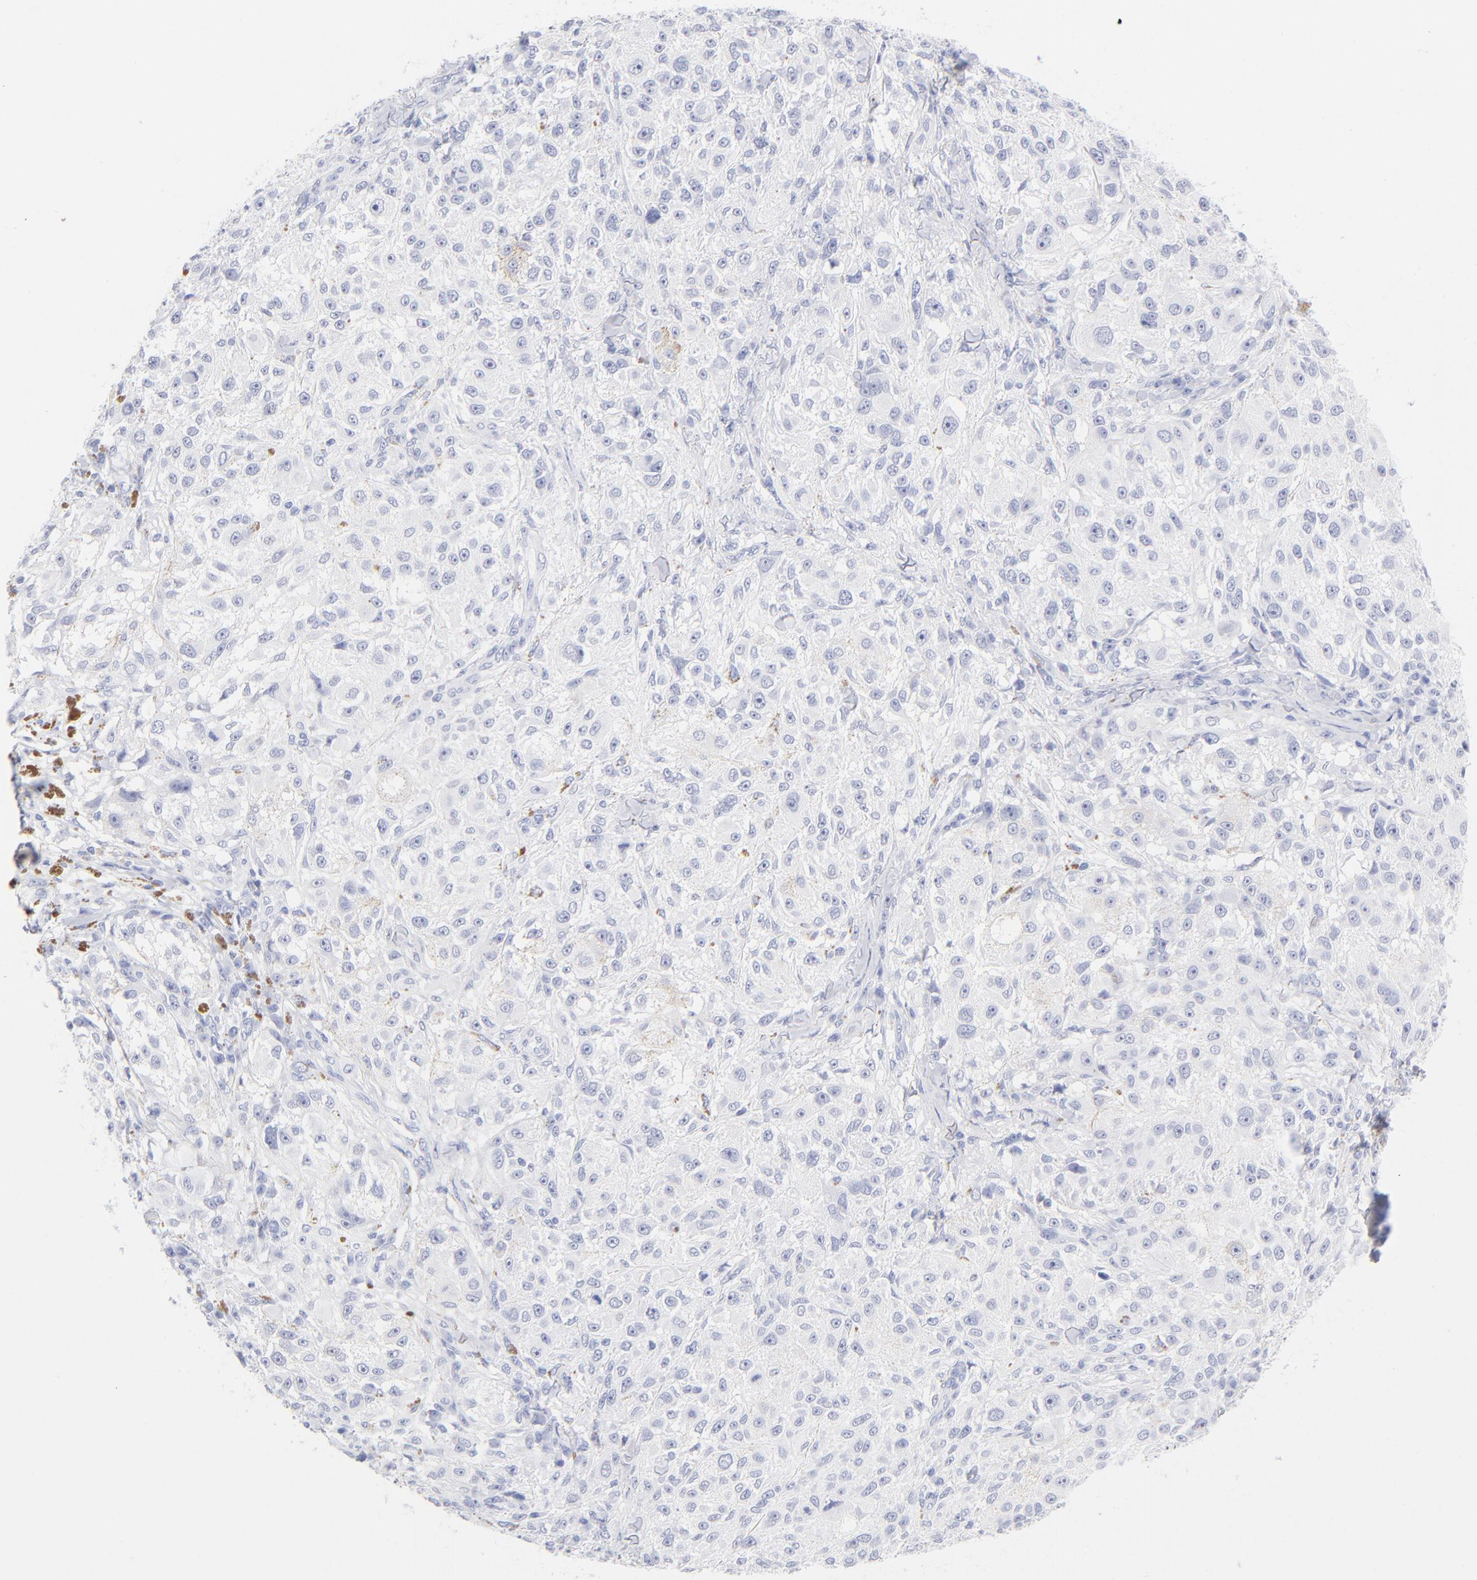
{"staining": {"intensity": "negative", "quantity": "none", "location": "none"}, "tissue": "melanoma", "cell_type": "Tumor cells", "image_type": "cancer", "snomed": [{"axis": "morphology", "description": "Necrosis, NOS"}, {"axis": "morphology", "description": "Malignant melanoma, NOS"}, {"axis": "topography", "description": "Skin"}], "caption": "Tumor cells show no significant expression in melanoma.", "gene": "ARG1", "patient": {"sex": "female", "age": 87}}